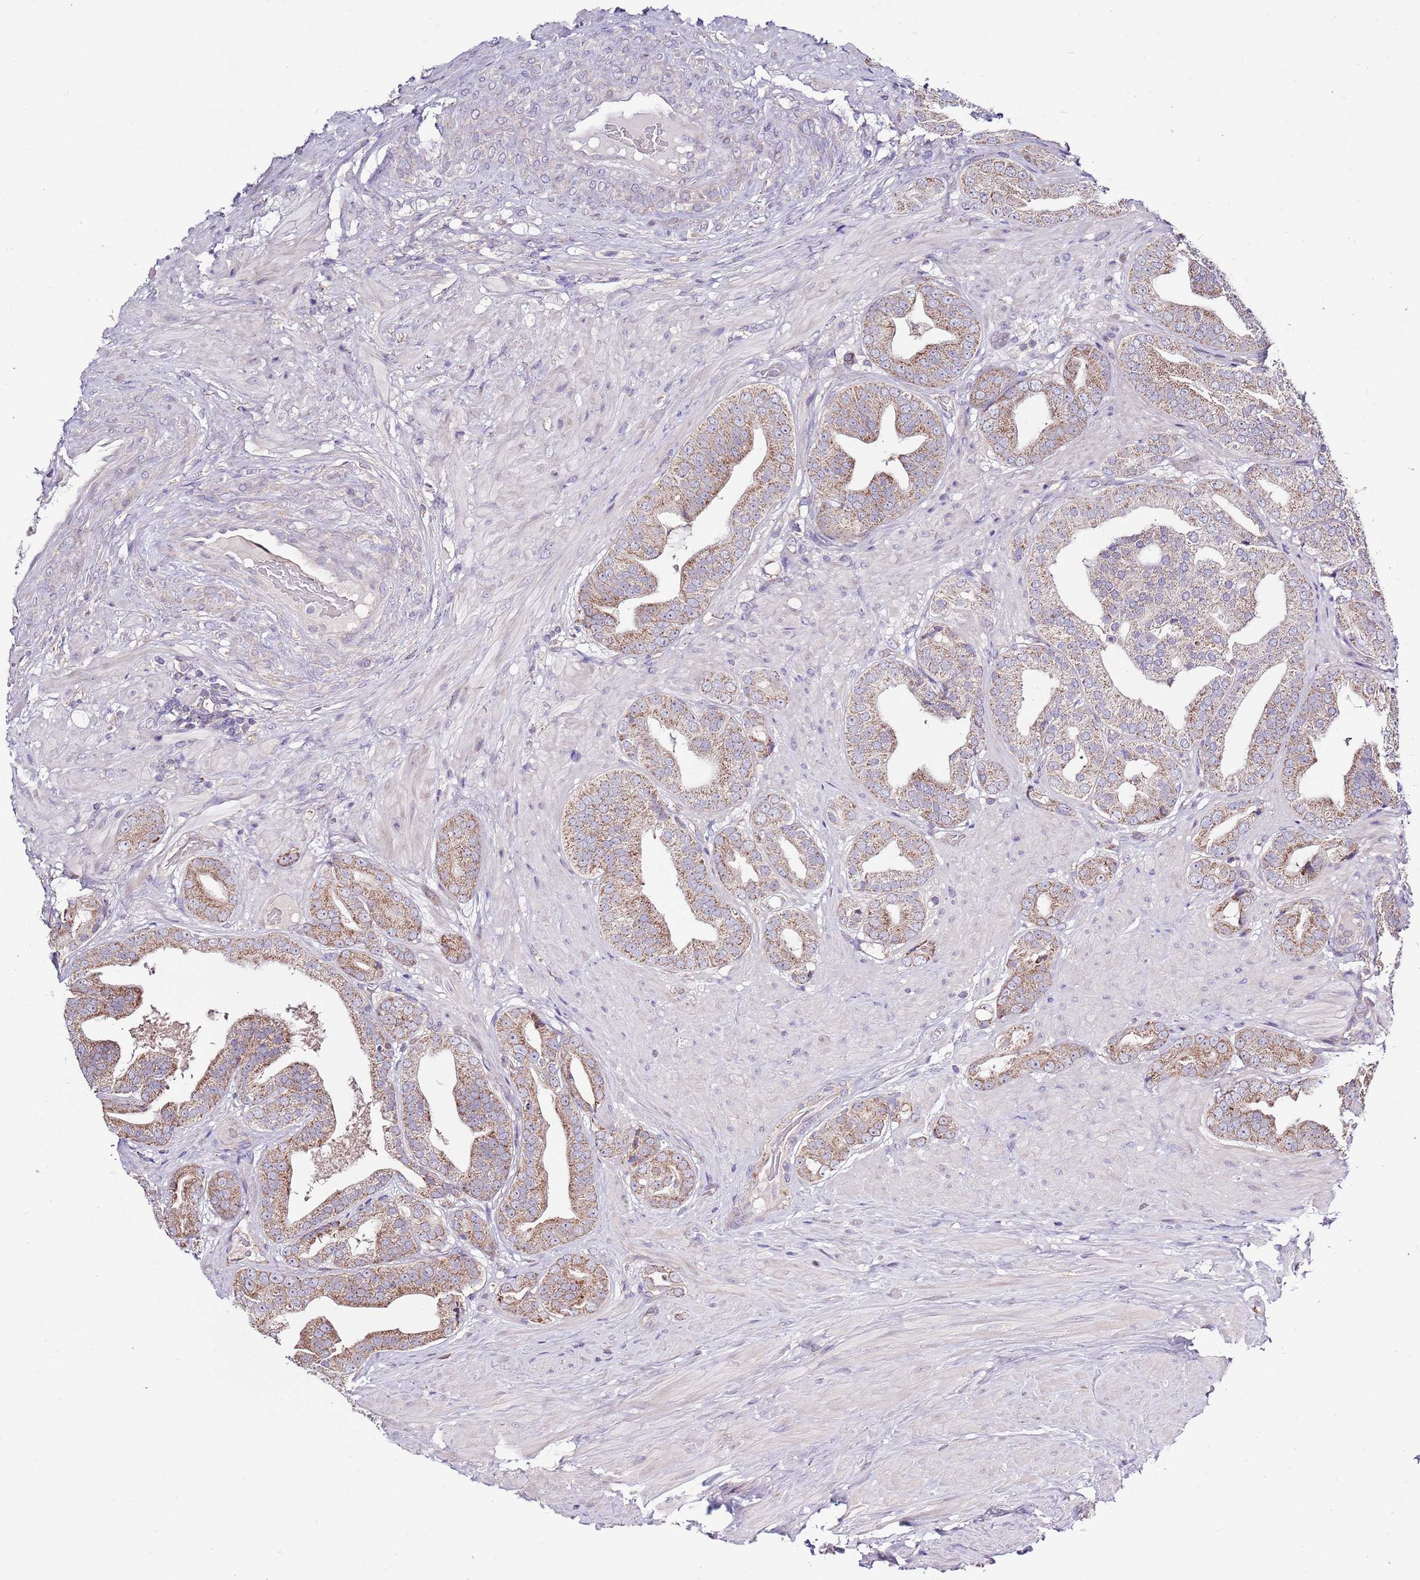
{"staining": {"intensity": "moderate", "quantity": ">75%", "location": "cytoplasmic/membranous"}, "tissue": "prostate cancer", "cell_type": "Tumor cells", "image_type": "cancer", "snomed": [{"axis": "morphology", "description": "Adenocarcinoma, High grade"}, {"axis": "topography", "description": "Prostate"}], "caption": "A brown stain highlights moderate cytoplasmic/membranous positivity of a protein in human prostate high-grade adenocarcinoma tumor cells.", "gene": "SMG1", "patient": {"sex": "male", "age": 63}}